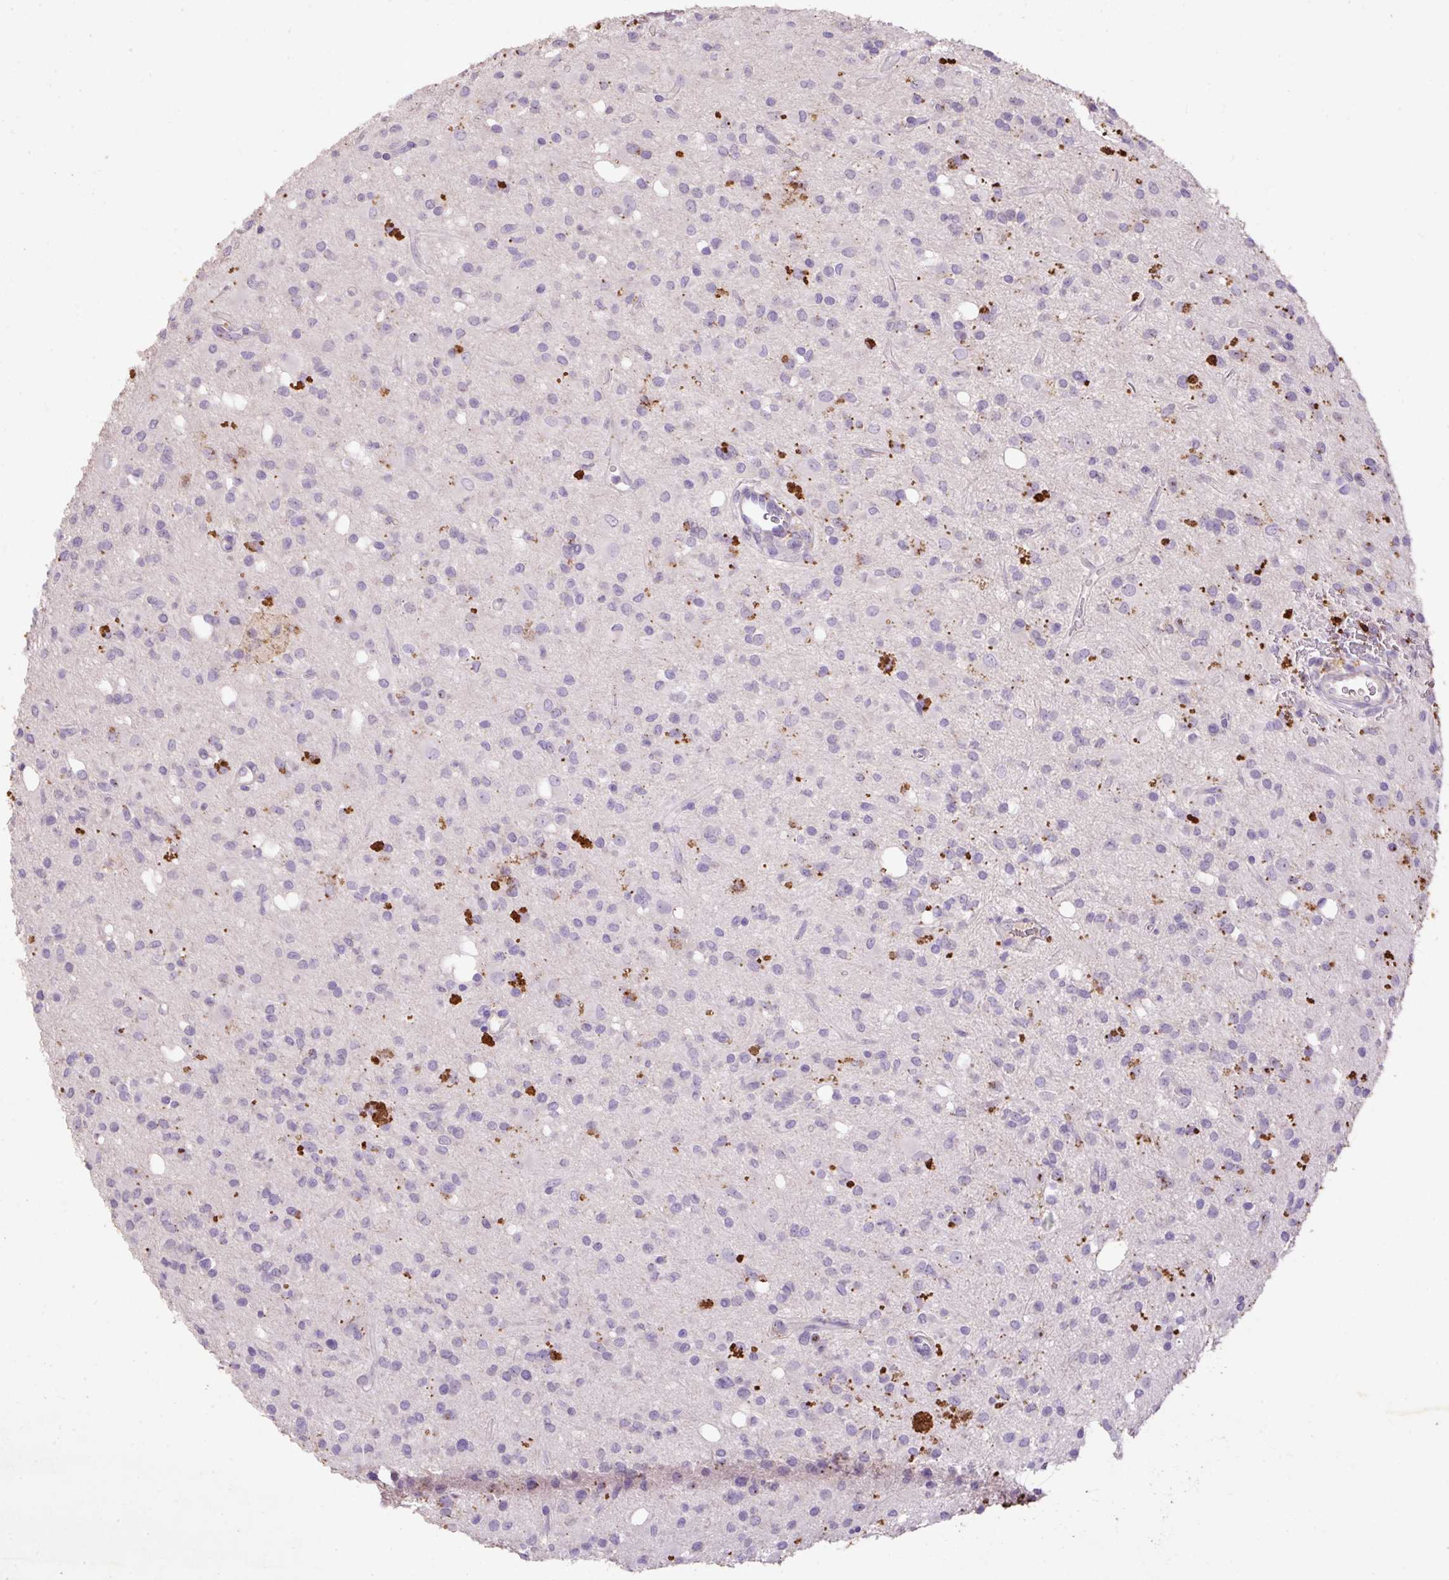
{"staining": {"intensity": "negative", "quantity": "none", "location": "none"}, "tissue": "glioma", "cell_type": "Tumor cells", "image_type": "cancer", "snomed": [{"axis": "morphology", "description": "Glioma, malignant, Low grade"}, {"axis": "topography", "description": "Brain"}], "caption": "Tumor cells show no significant protein expression in glioma.", "gene": "LRTM2", "patient": {"sex": "female", "age": 33}}